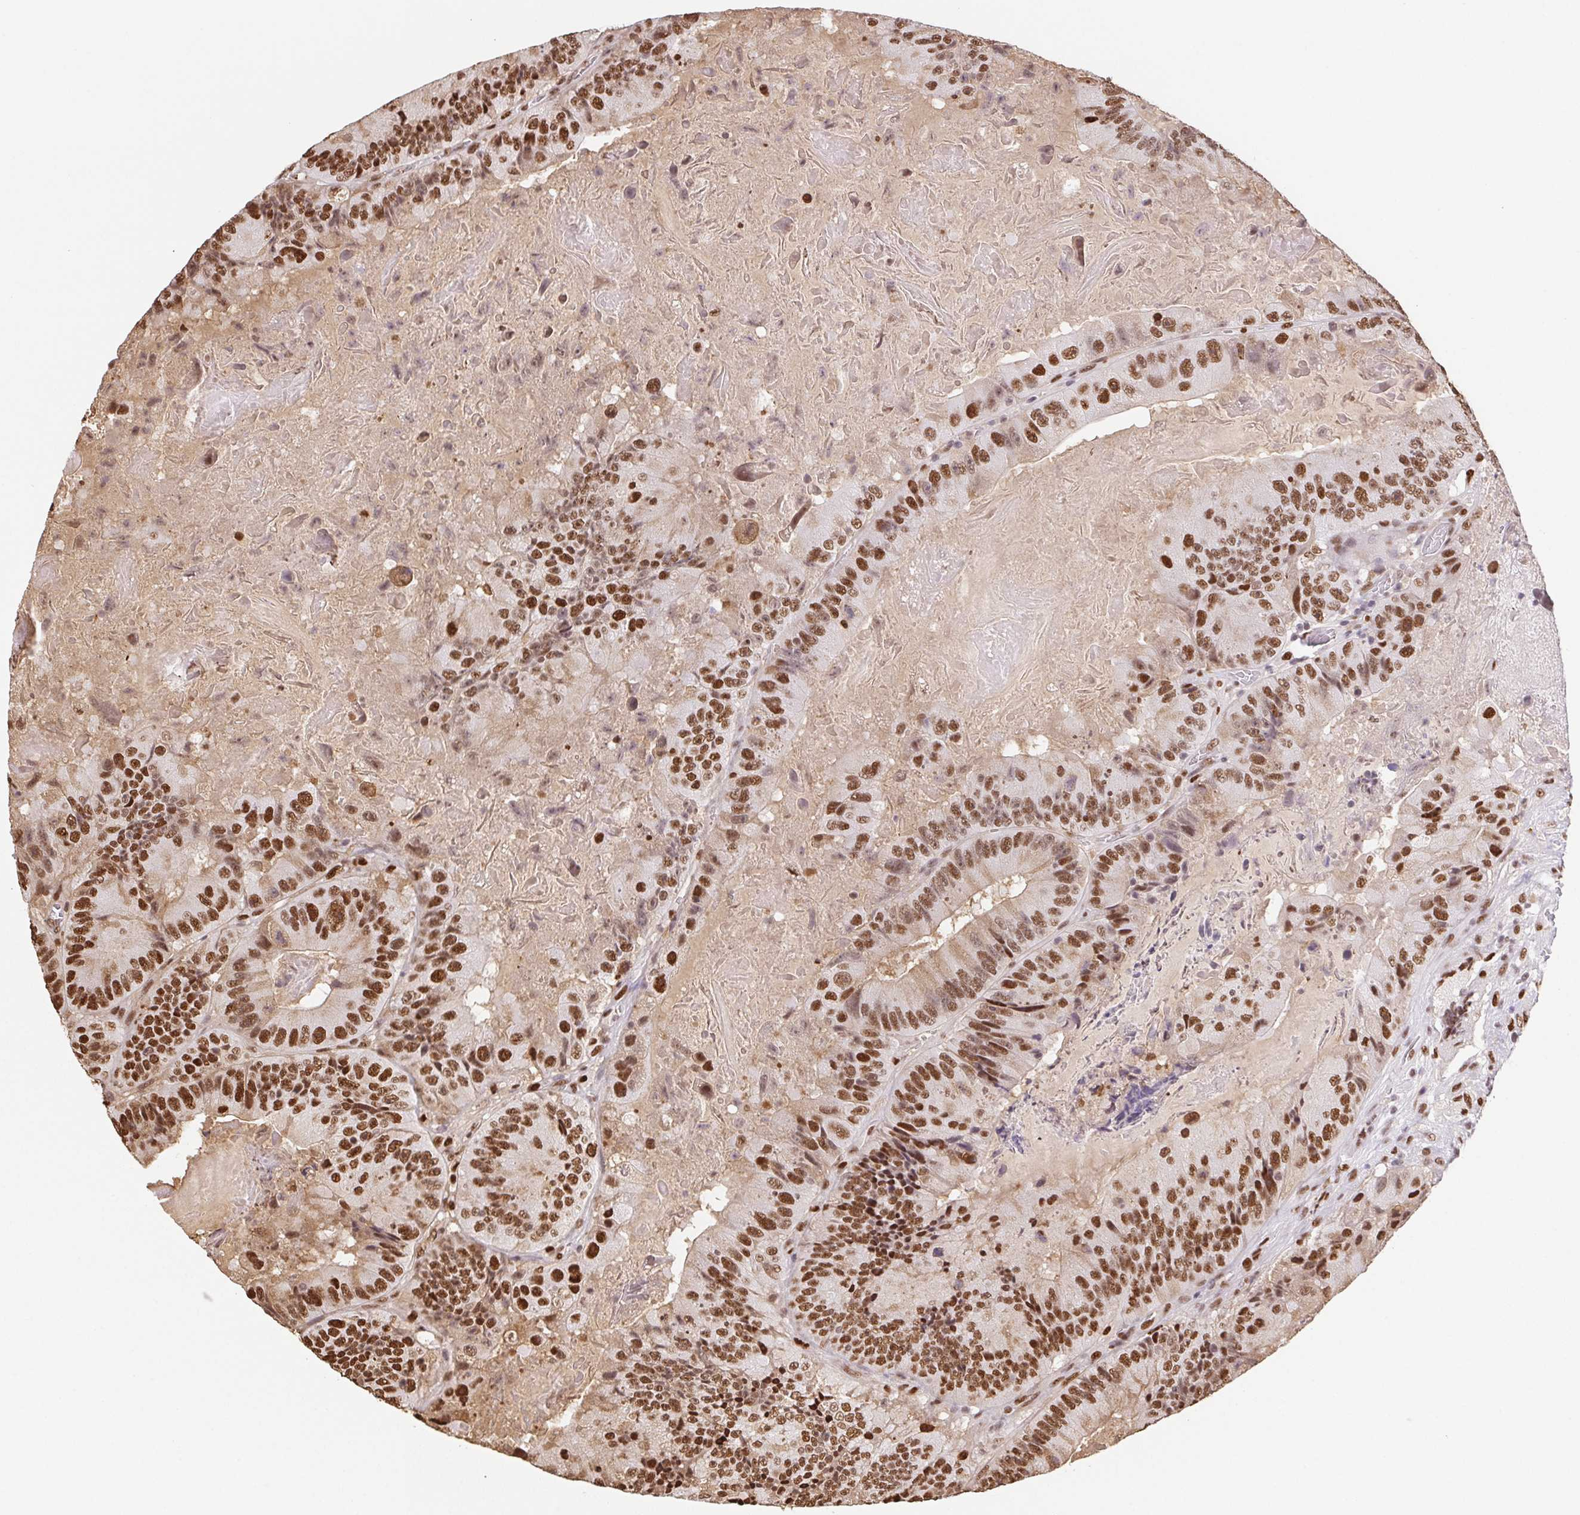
{"staining": {"intensity": "strong", "quantity": ">75%", "location": "nuclear"}, "tissue": "colorectal cancer", "cell_type": "Tumor cells", "image_type": "cancer", "snomed": [{"axis": "morphology", "description": "Adenocarcinoma, NOS"}, {"axis": "topography", "description": "Colon"}], "caption": "About >75% of tumor cells in human colorectal cancer reveal strong nuclear protein staining as visualized by brown immunohistochemical staining.", "gene": "SET", "patient": {"sex": "female", "age": 86}}